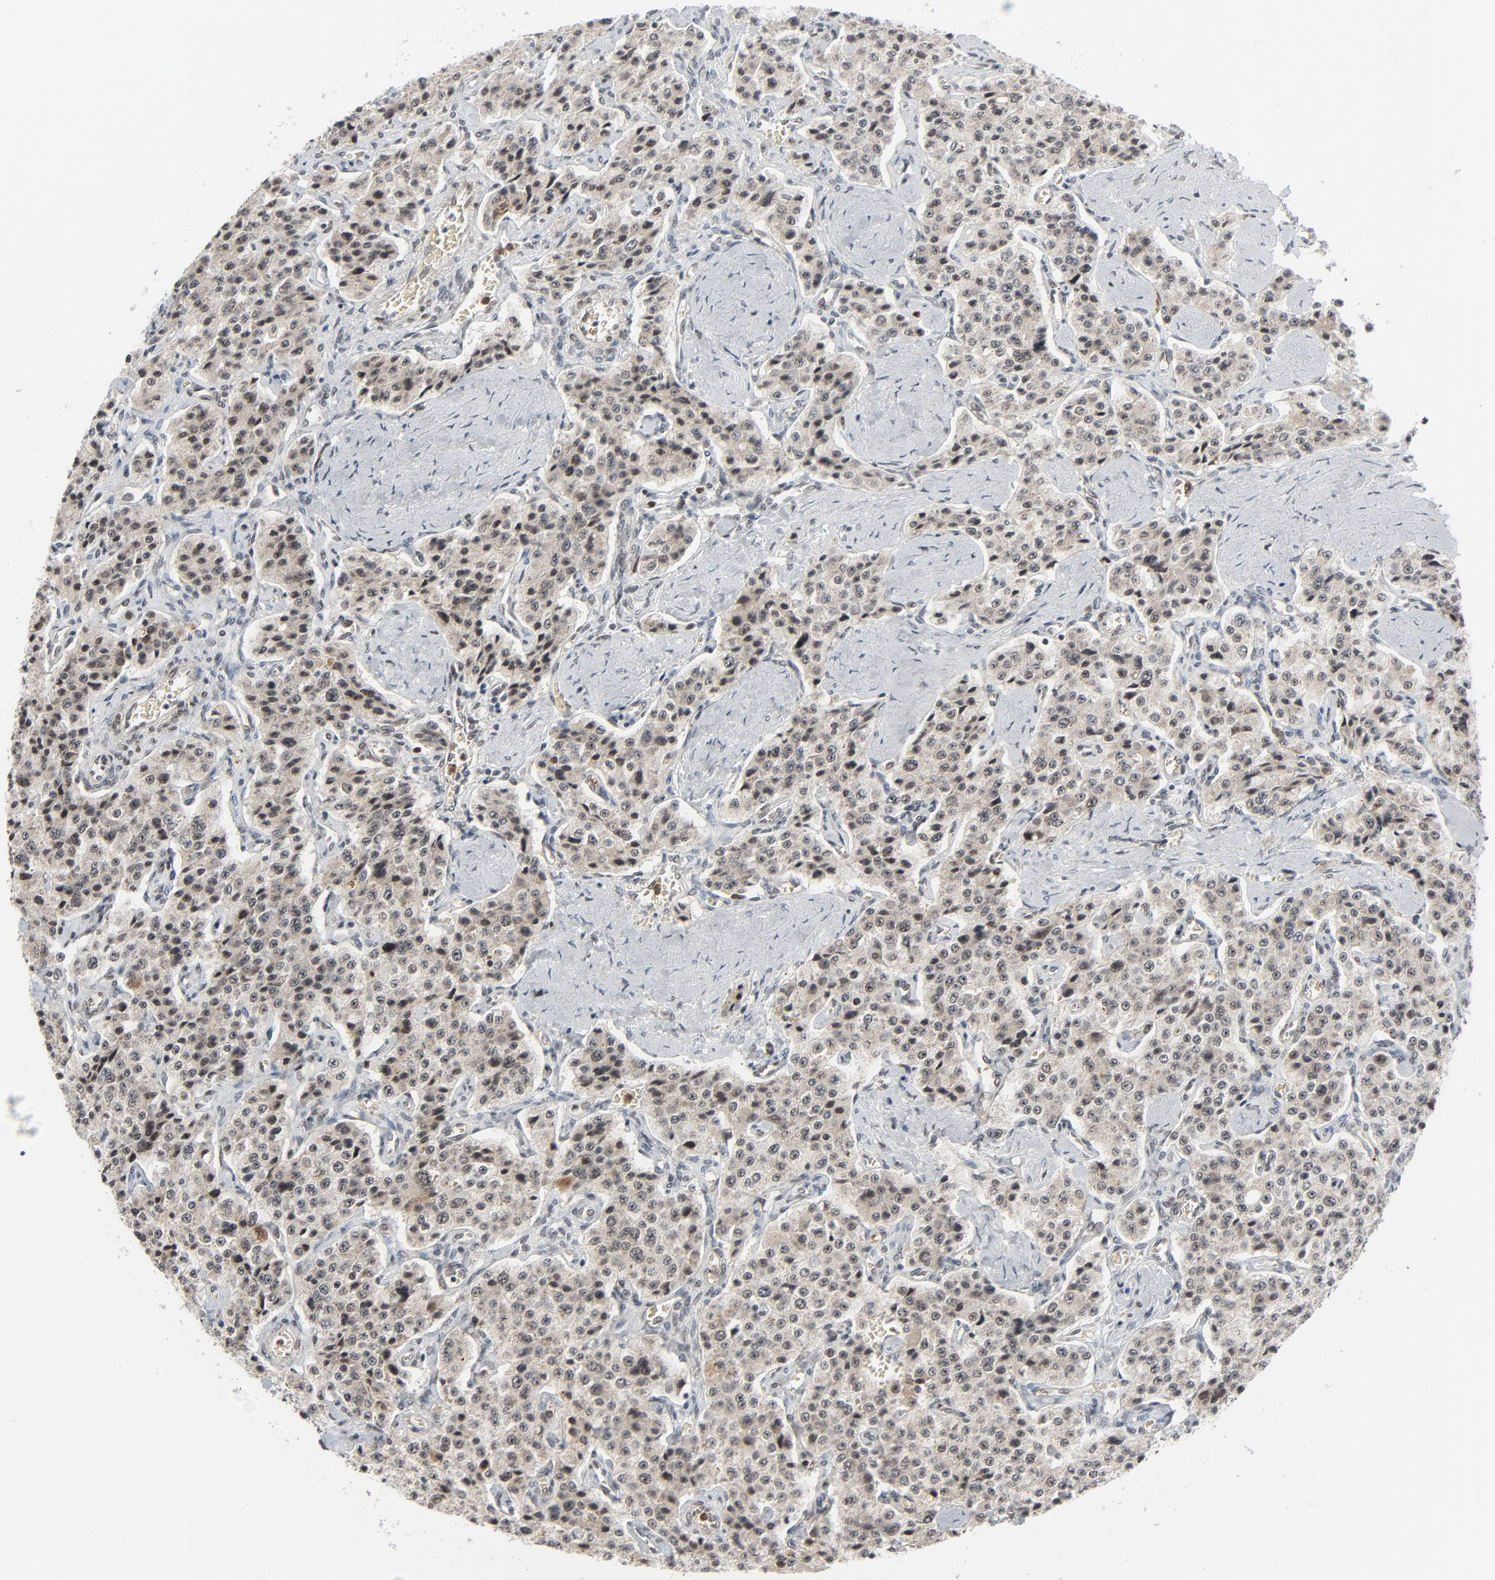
{"staining": {"intensity": "weak", "quantity": ">75%", "location": "cytoplasmic/membranous,nuclear"}, "tissue": "carcinoid", "cell_type": "Tumor cells", "image_type": "cancer", "snomed": [{"axis": "morphology", "description": "Carcinoid, malignant, NOS"}, {"axis": "topography", "description": "Small intestine"}], "caption": "DAB (3,3'-diaminobenzidine) immunohistochemical staining of carcinoid shows weak cytoplasmic/membranous and nuclear protein expression in approximately >75% of tumor cells.", "gene": "CUX1", "patient": {"sex": "male", "age": 52}}